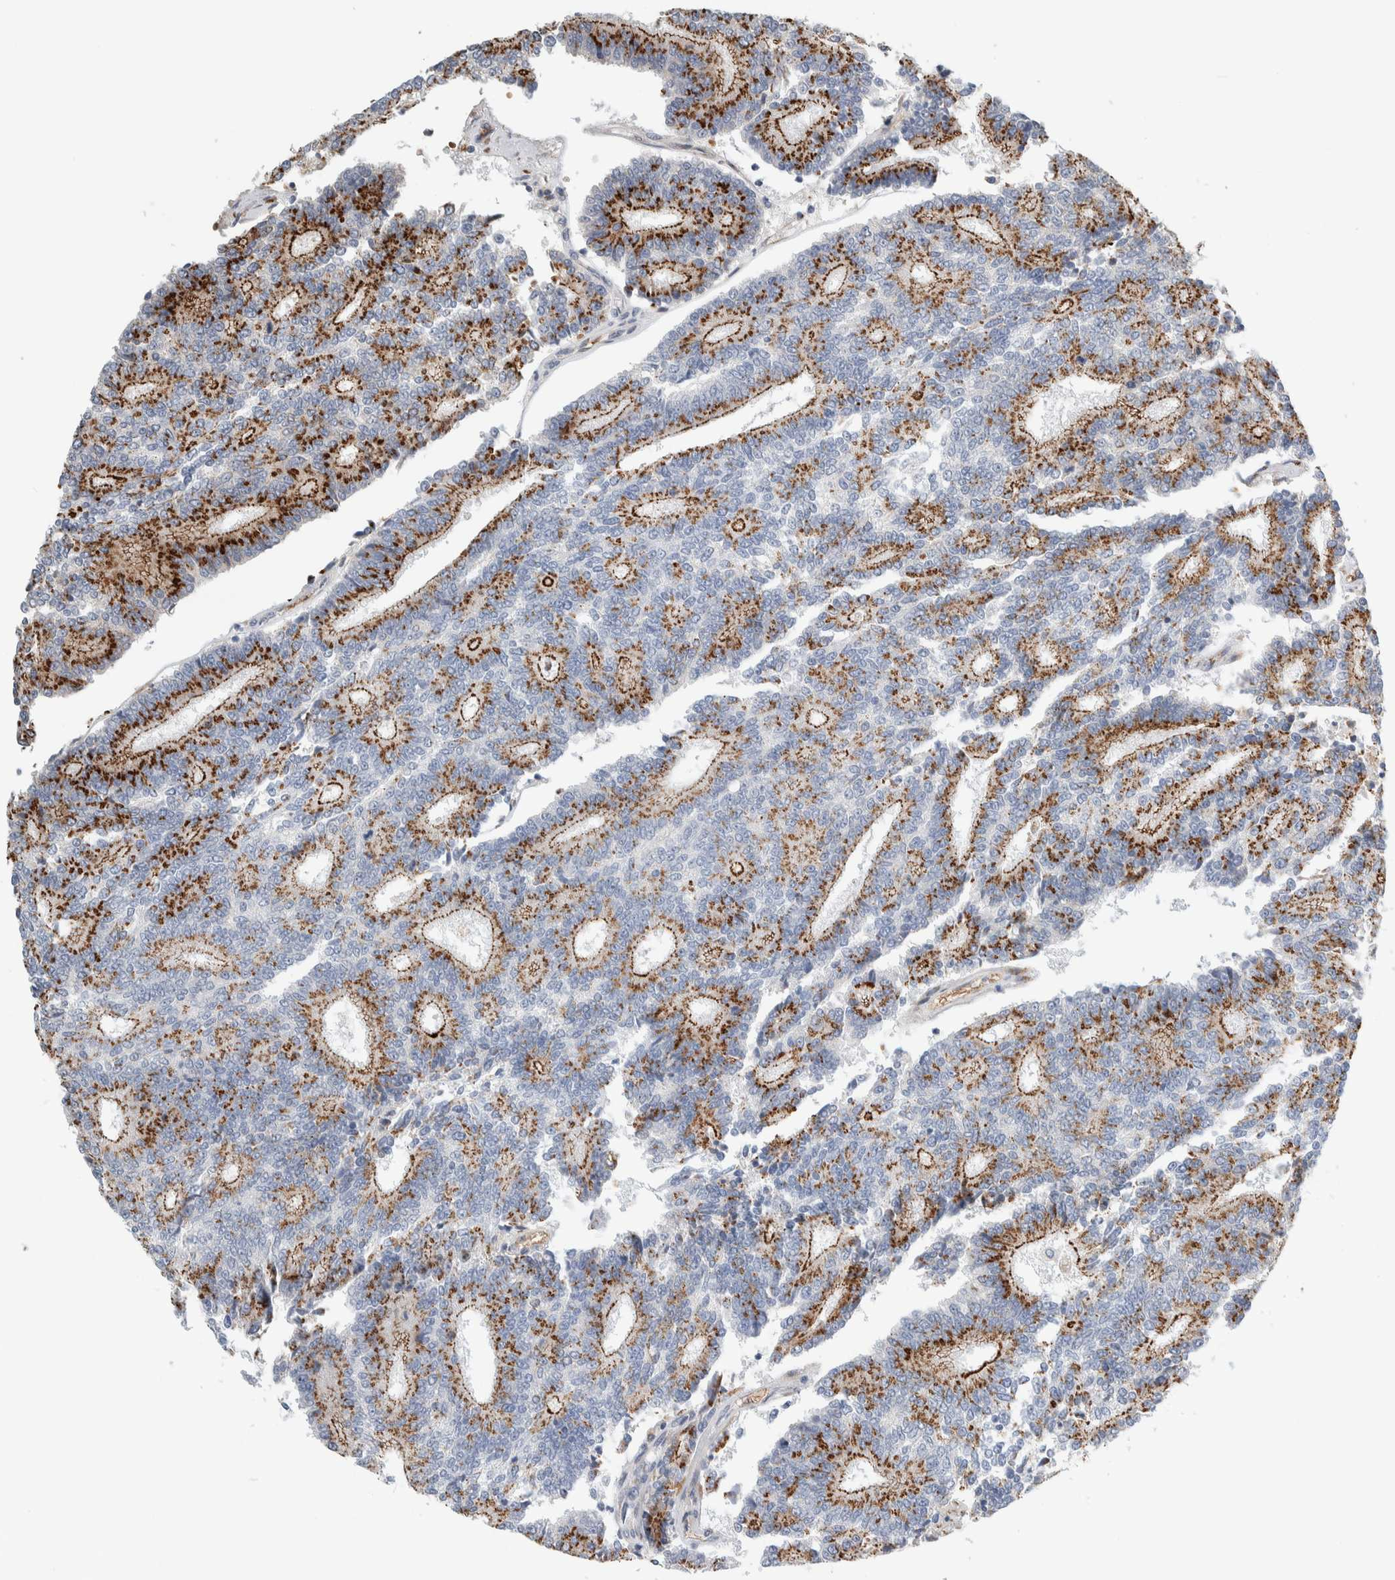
{"staining": {"intensity": "strong", "quantity": "25%-75%", "location": "cytoplasmic/membranous"}, "tissue": "prostate cancer", "cell_type": "Tumor cells", "image_type": "cancer", "snomed": [{"axis": "morphology", "description": "Normal tissue, NOS"}, {"axis": "morphology", "description": "Adenocarcinoma, High grade"}, {"axis": "topography", "description": "Prostate"}, {"axis": "topography", "description": "Seminal veicle"}], "caption": "IHC (DAB (3,3'-diaminobenzidine)) staining of human adenocarcinoma (high-grade) (prostate) shows strong cytoplasmic/membranous protein staining in about 25%-75% of tumor cells. The staining was performed using DAB, with brown indicating positive protein expression. Nuclei are stained blue with hematoxylin.", "gene": "SLC38A10", "patient": {"sex": "male", "age": 55}}